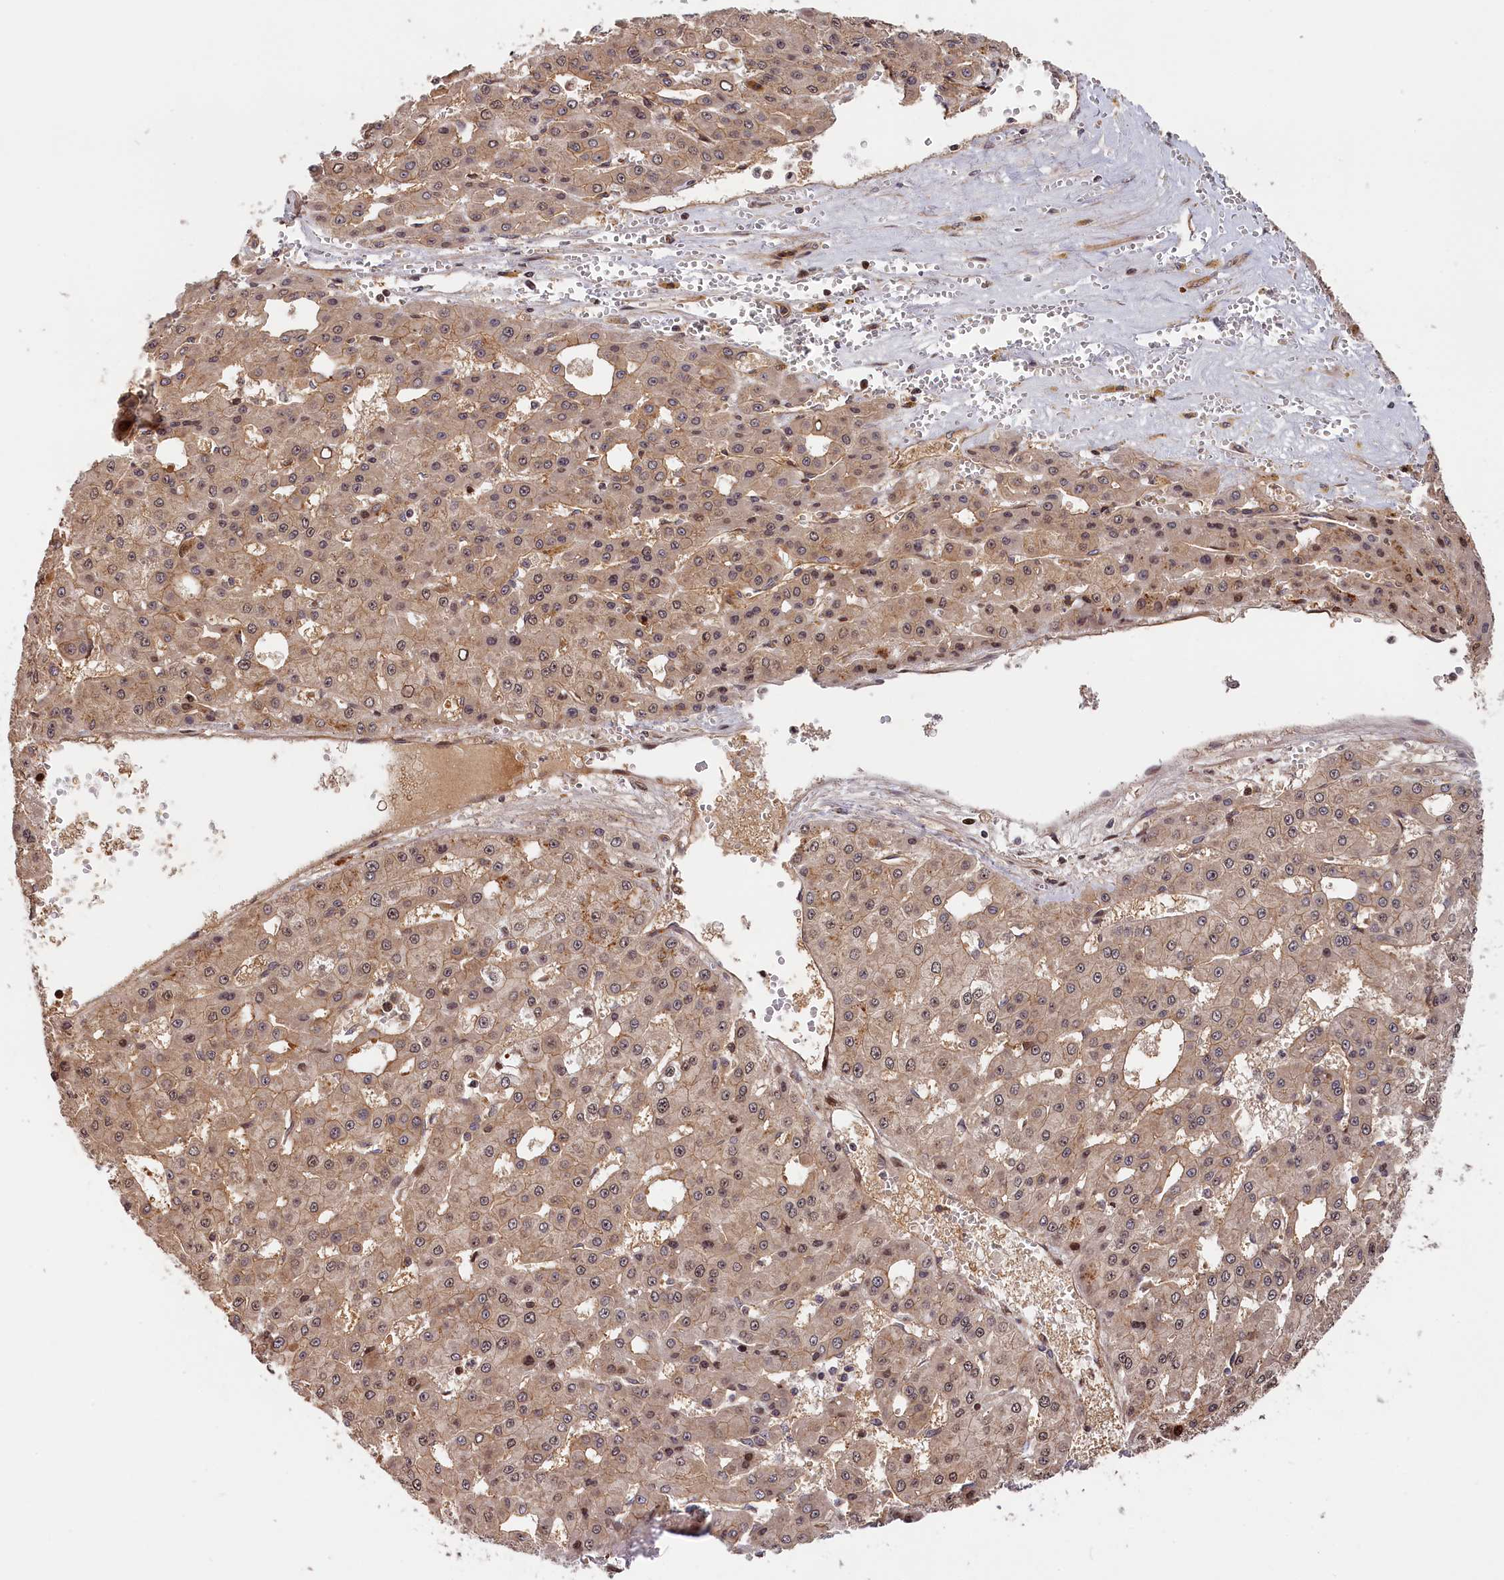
{"staining": {"intensity": "weak", "quantity": ">75%", "location": "cytoplasmic/membranous,nuclear"}, "tissue": "liver cancer", "cell_type": "Tumor cells", "image_type": "cancer", "snomed": [{"axis": "morphology", "description": "Carcinoma, Hepatocellular, NOS"}, {"axis": "topography", "description": "Liver"}], "caption": "Protein expression analysis of liver cancer (hepatocellular carcinoma) reveals weak cytoplasmic/membranous and nuclear positivity in about >75% of tumor cells.", "gene": "CEP44", "patient": {"sex": "male", "age": 47}}